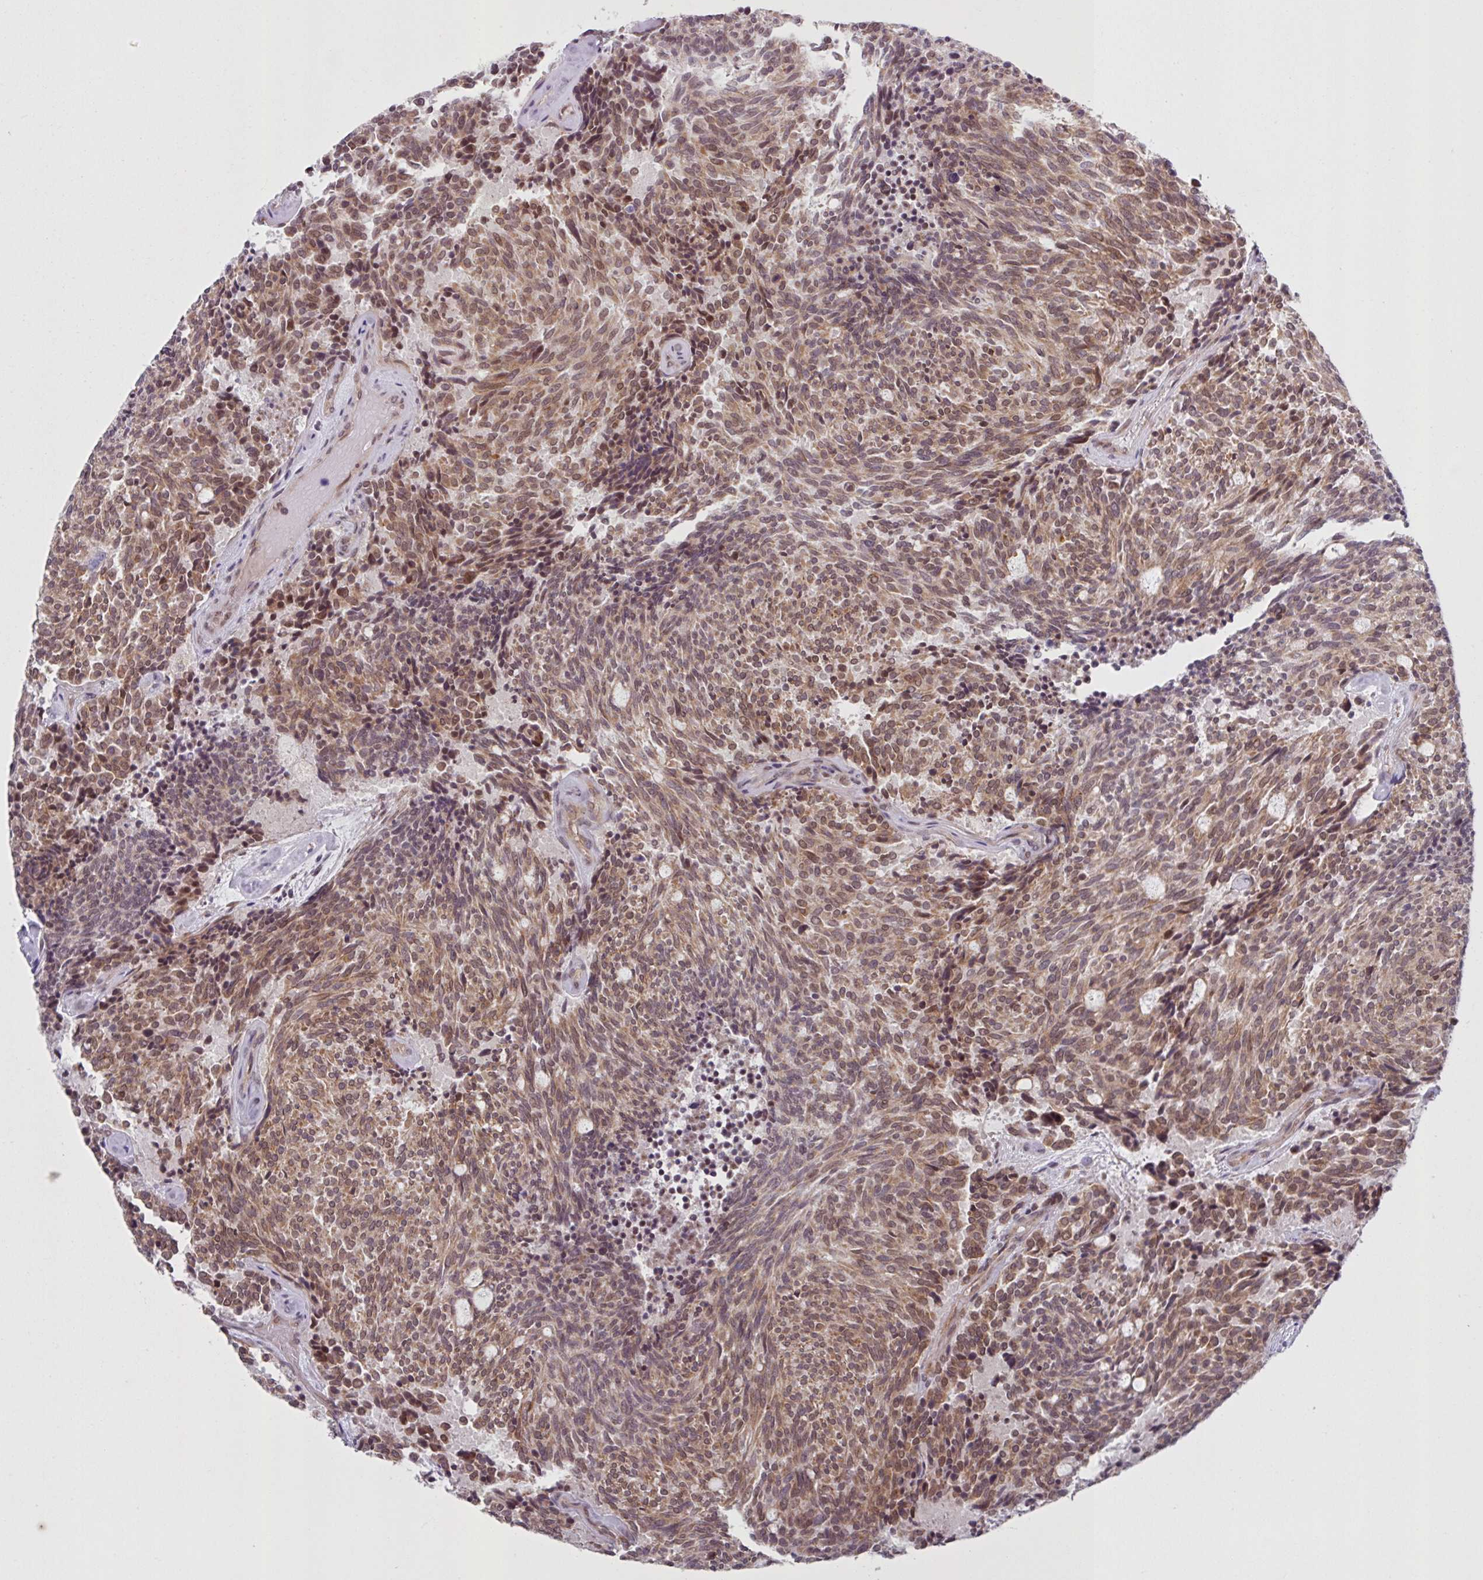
{"staining": {"intensity": "moderate", "quantity": ">75%", "location": "cytoplasmic/membranous,nuclear"}, "tissue": "carcinoid", "cell_type": "Tumor cells", "image_type": "cancer", "snomed": [{"axis": "morphology", "description": "Carcinoid, malignant, NOS"}, {"axis": "topography", "description": "Pancreas"}], "caption": "Carcinoid stained with DAB immunohistochemistry (IHC) reveals medium levels of moderate cytoplasmic/membranous and nuclear staining in about >75% of tumor cells.", "gene": "CAMLG", "patient": {"sex": "female", "age": 54}}